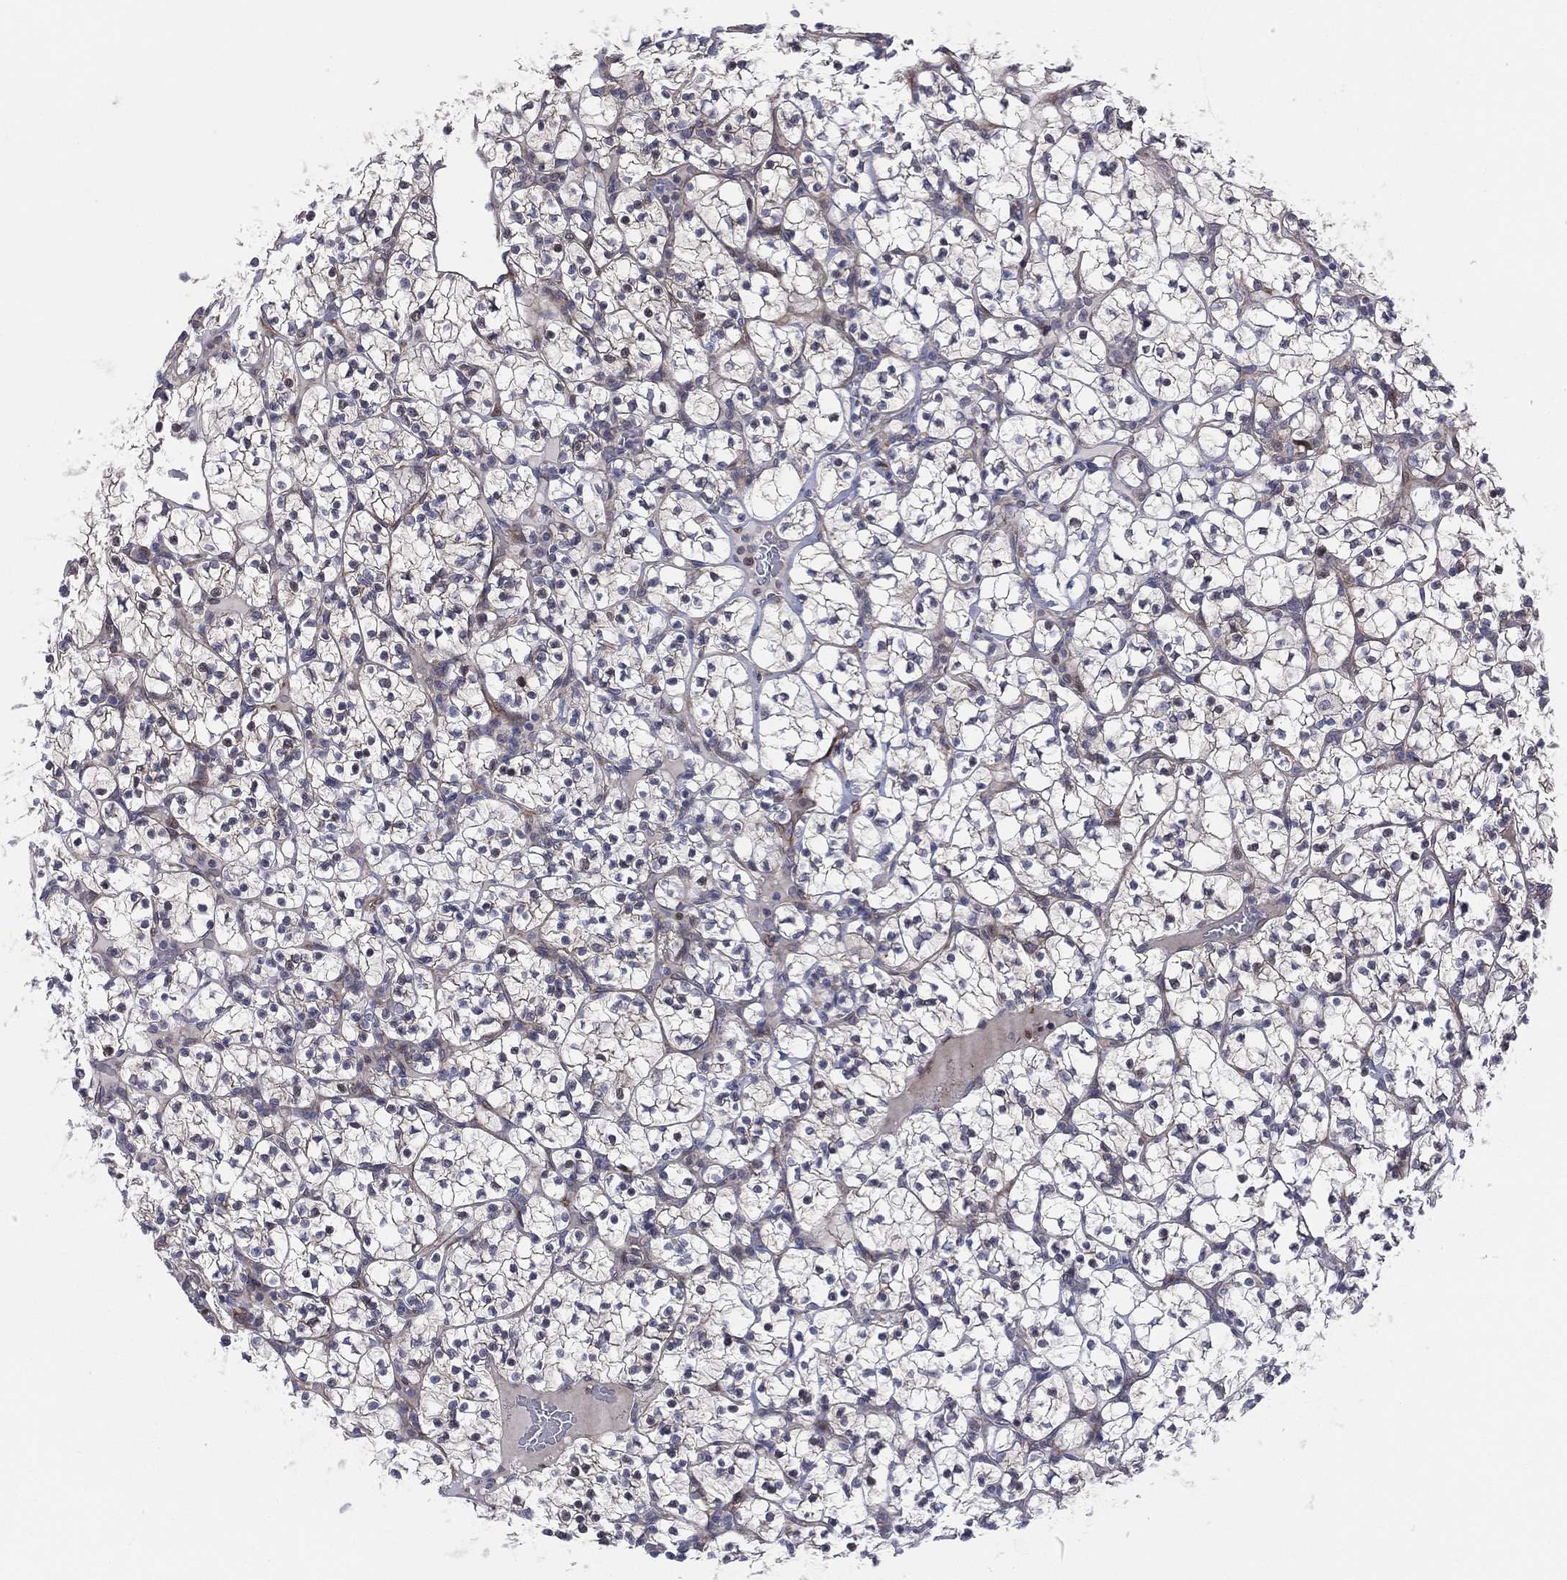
{"staining": {"intensity": "negative", "quantity": "none", "location": "none"}, "tissue": "renal cancer", "cell_type": "Tumor cells", "image_type": "cancer", "snomed": [{"axis": "morphology", "description": "Adenocarcinoma, NOS"}, {"axis": "topography", "description": "Kidney"}], "caption": "IHC of human renal cancer (adenocarcinoma) demonstrates no expression in tumor cells.", "gene": "UTP14A", "patient": {"sex": "female", "age": 89}}